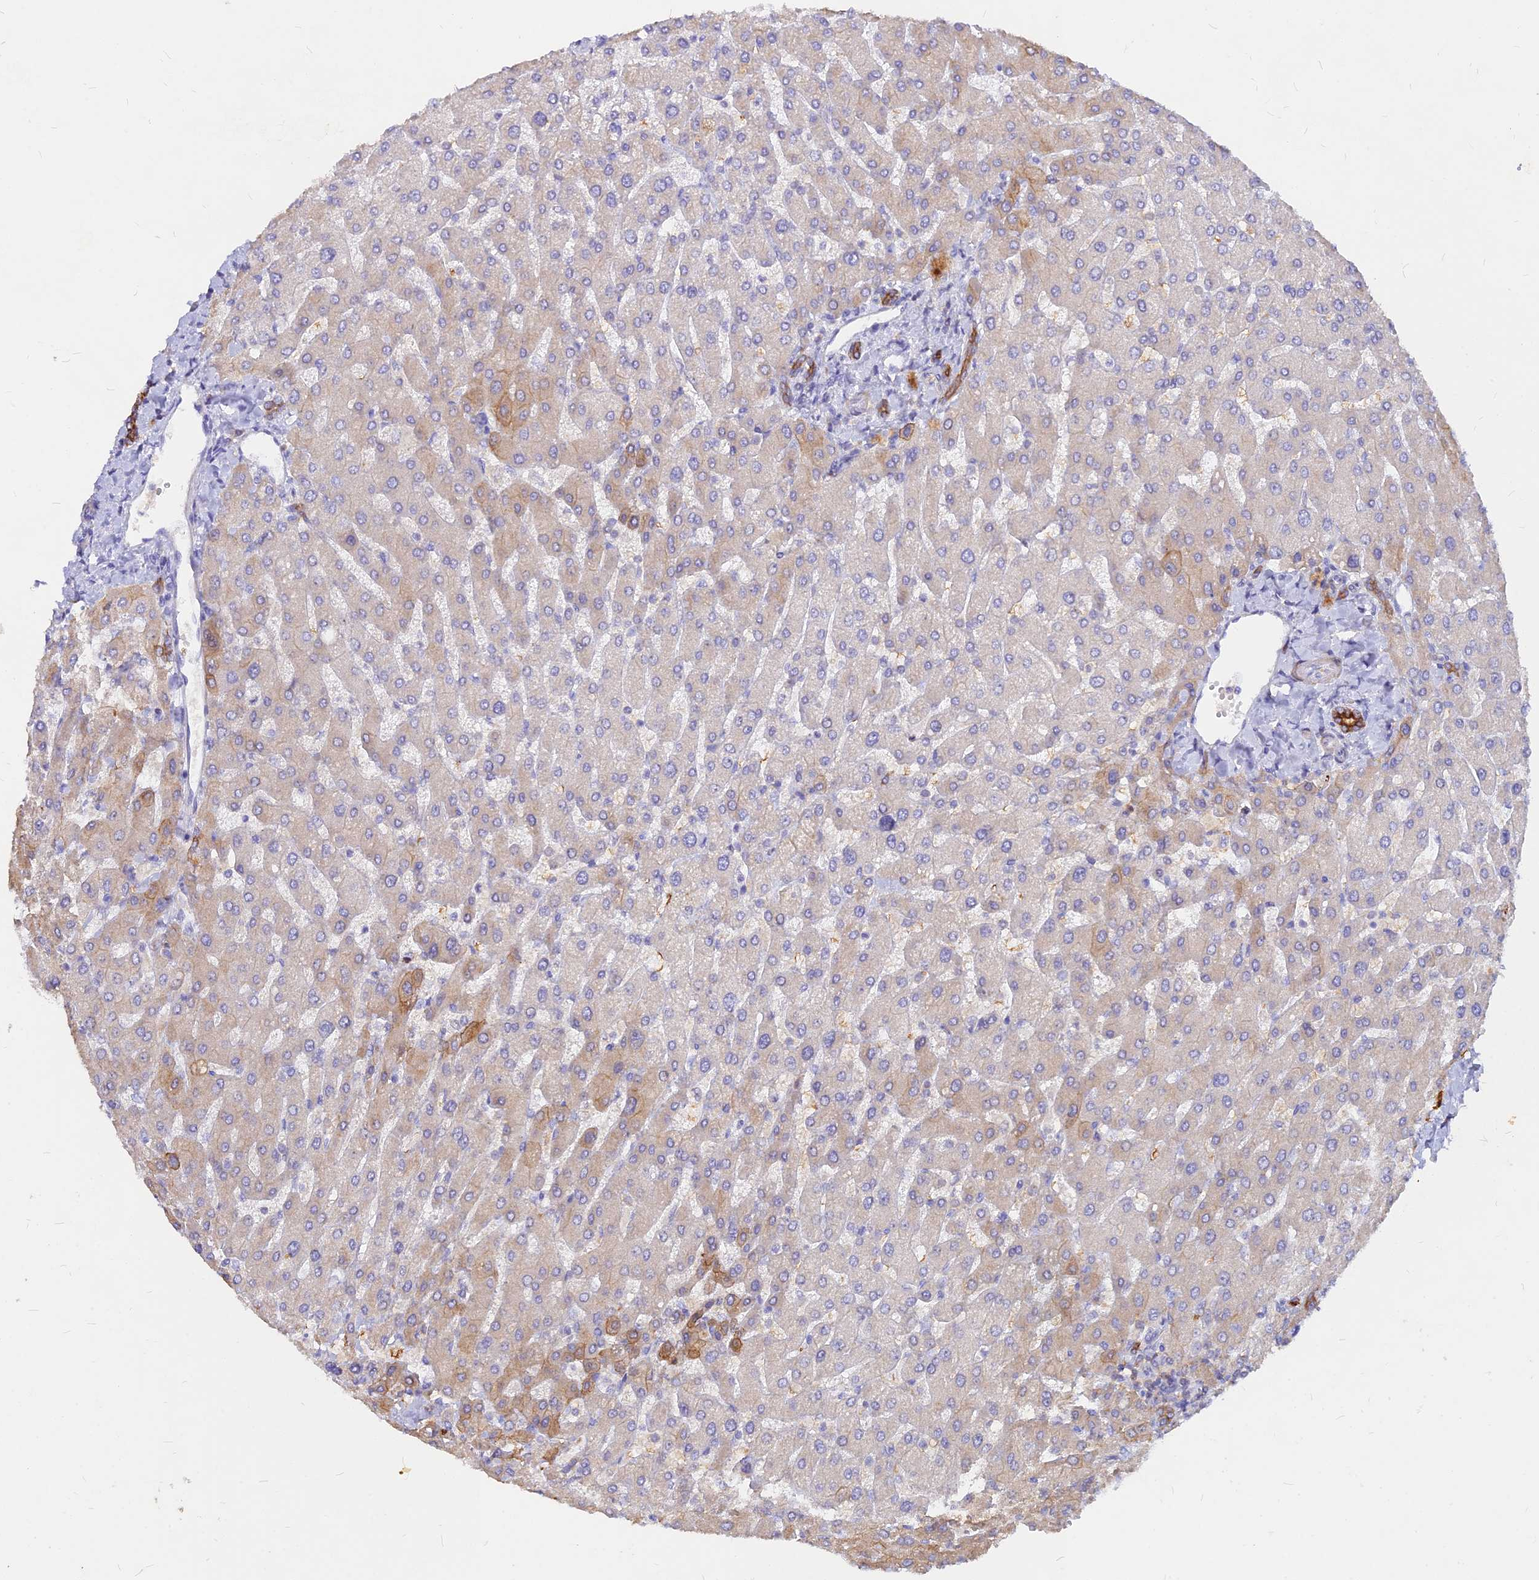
{"staining": {"intensity": "strong", "quantity": ">75%", "location": "cytoplasmic/membranous"}, "tissue": "liver", "cell_type": "Cholangiocytes", "image_type": "normal", "snomed": [{"axis": "morphology", "description": "Normal tissue, NOS"}, {"axis": "topography", "description": "Liver"}], "caption": "High-power microscopy captured an immunohistochemistry (IHC) image of unremarkable liver, revealing strong cytoplasmic/membranous staining in about >75% of cholangiocytes. The protein is stained brown, and the nuclei are stained in blue (DAB IHC with brightfield microscopy, high magnification).", "gene": "DENND2D", "patient": {"sex": "male", "age": 55}}